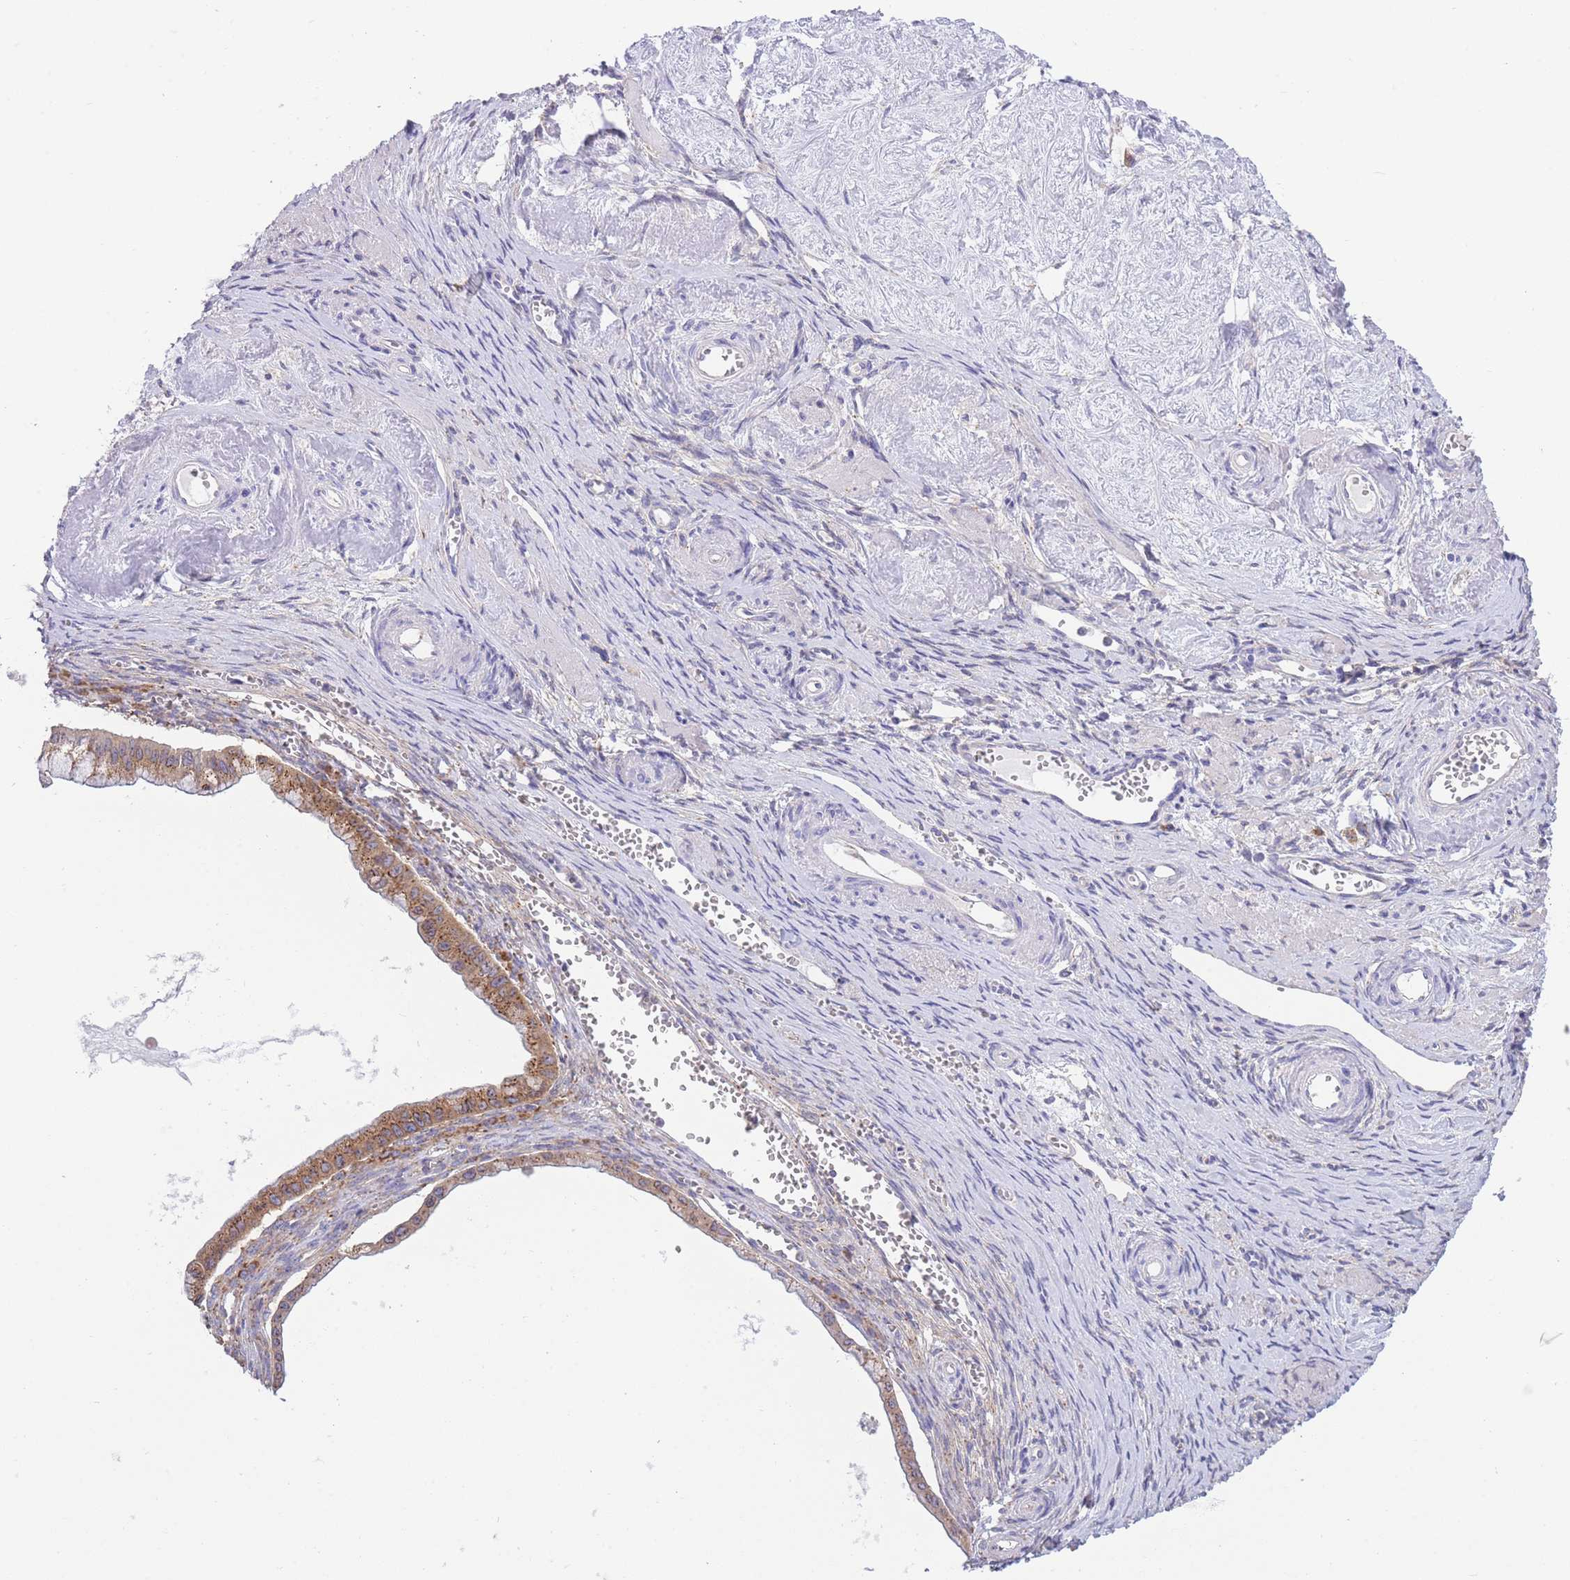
{"staining": {"intensity": "strong", "quantity": ">75%", "location": "cytoplasmic/membranous"}, "tissue": "ovarian cancer", "cell_type": "Tumor cells", "image_type": "cancer", "snomed": [{"axis": "morphology", "description": "Cystadenocarcinoma, mucinous, NOS"}, {"axis": "topography", "description": "Ovary"}], "caption": "A brown stain labels strong cytoplasmic/membranous positivity of a protein in ovarian mucinous cystadenocarcinoma tumor cells. The staining was performed using DAB (3,3'-diaminobenzidine), with brown indicating positive protein expression. Nuclei are stained blue with hematoxylin.", "gene": "COPG2", "patient": {"sex": "female", "age": 59}}